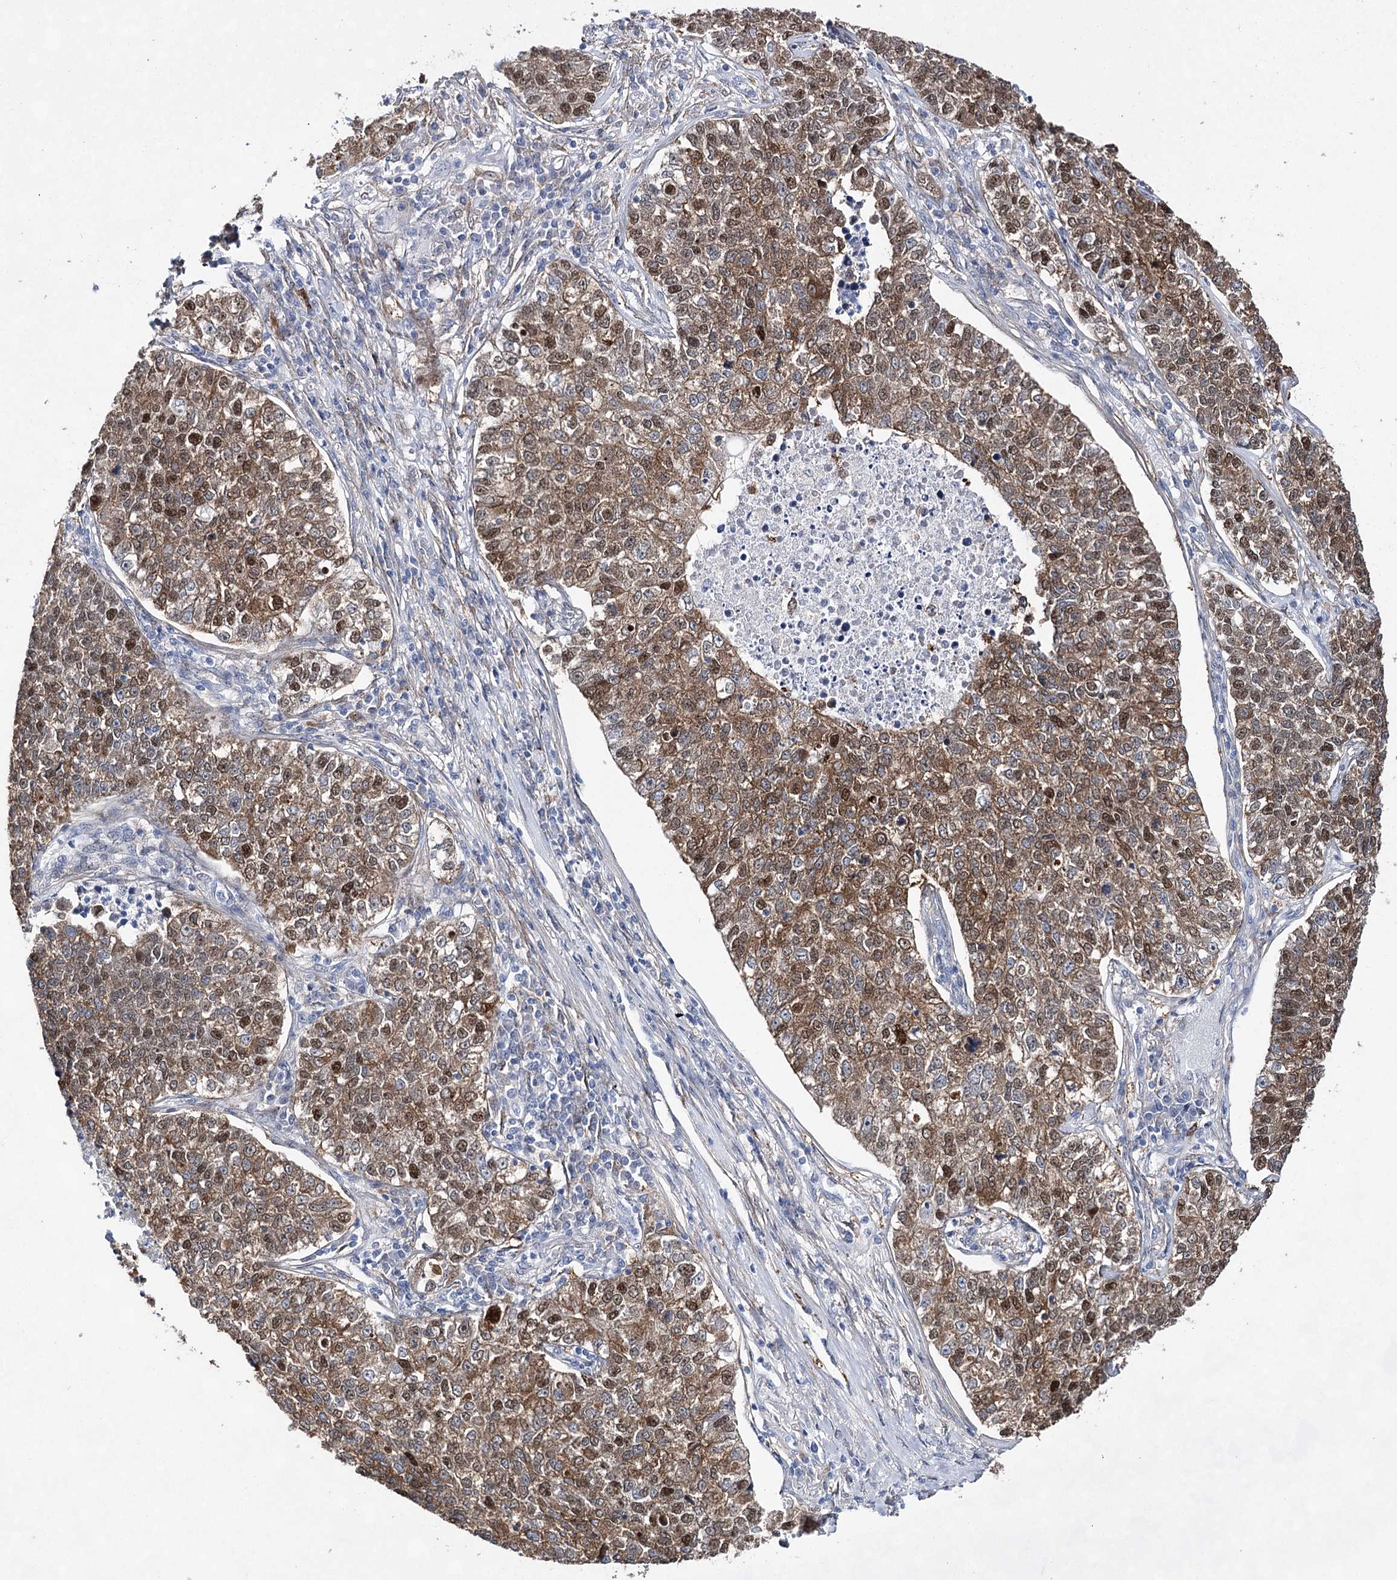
{"staining": {"intensity": "moderate", "quantity": ">75%", "location": "cytoplasmic/membranous,nuclear"}, "tissue": "lung cancer", "cell_type": "Tumor cells", "image_type": "cancer", "snomed": [{"axis": "morphology", "description": "Adenocarcinoma, NOS"}, {"axis": "topography", "description": "Lung"}], "caption": "The photomicrograph exhibits immunohistochemical staining of lung adenocarcinoma. There is moderate cytoplasmic/membranous and nuclear positivity is seen in about >75% of tumor cells. (DAB IHC with brightfield microscopy, high magnification).", "gene": "UGDH", "patient": {"sex": "male", "age": 49}}